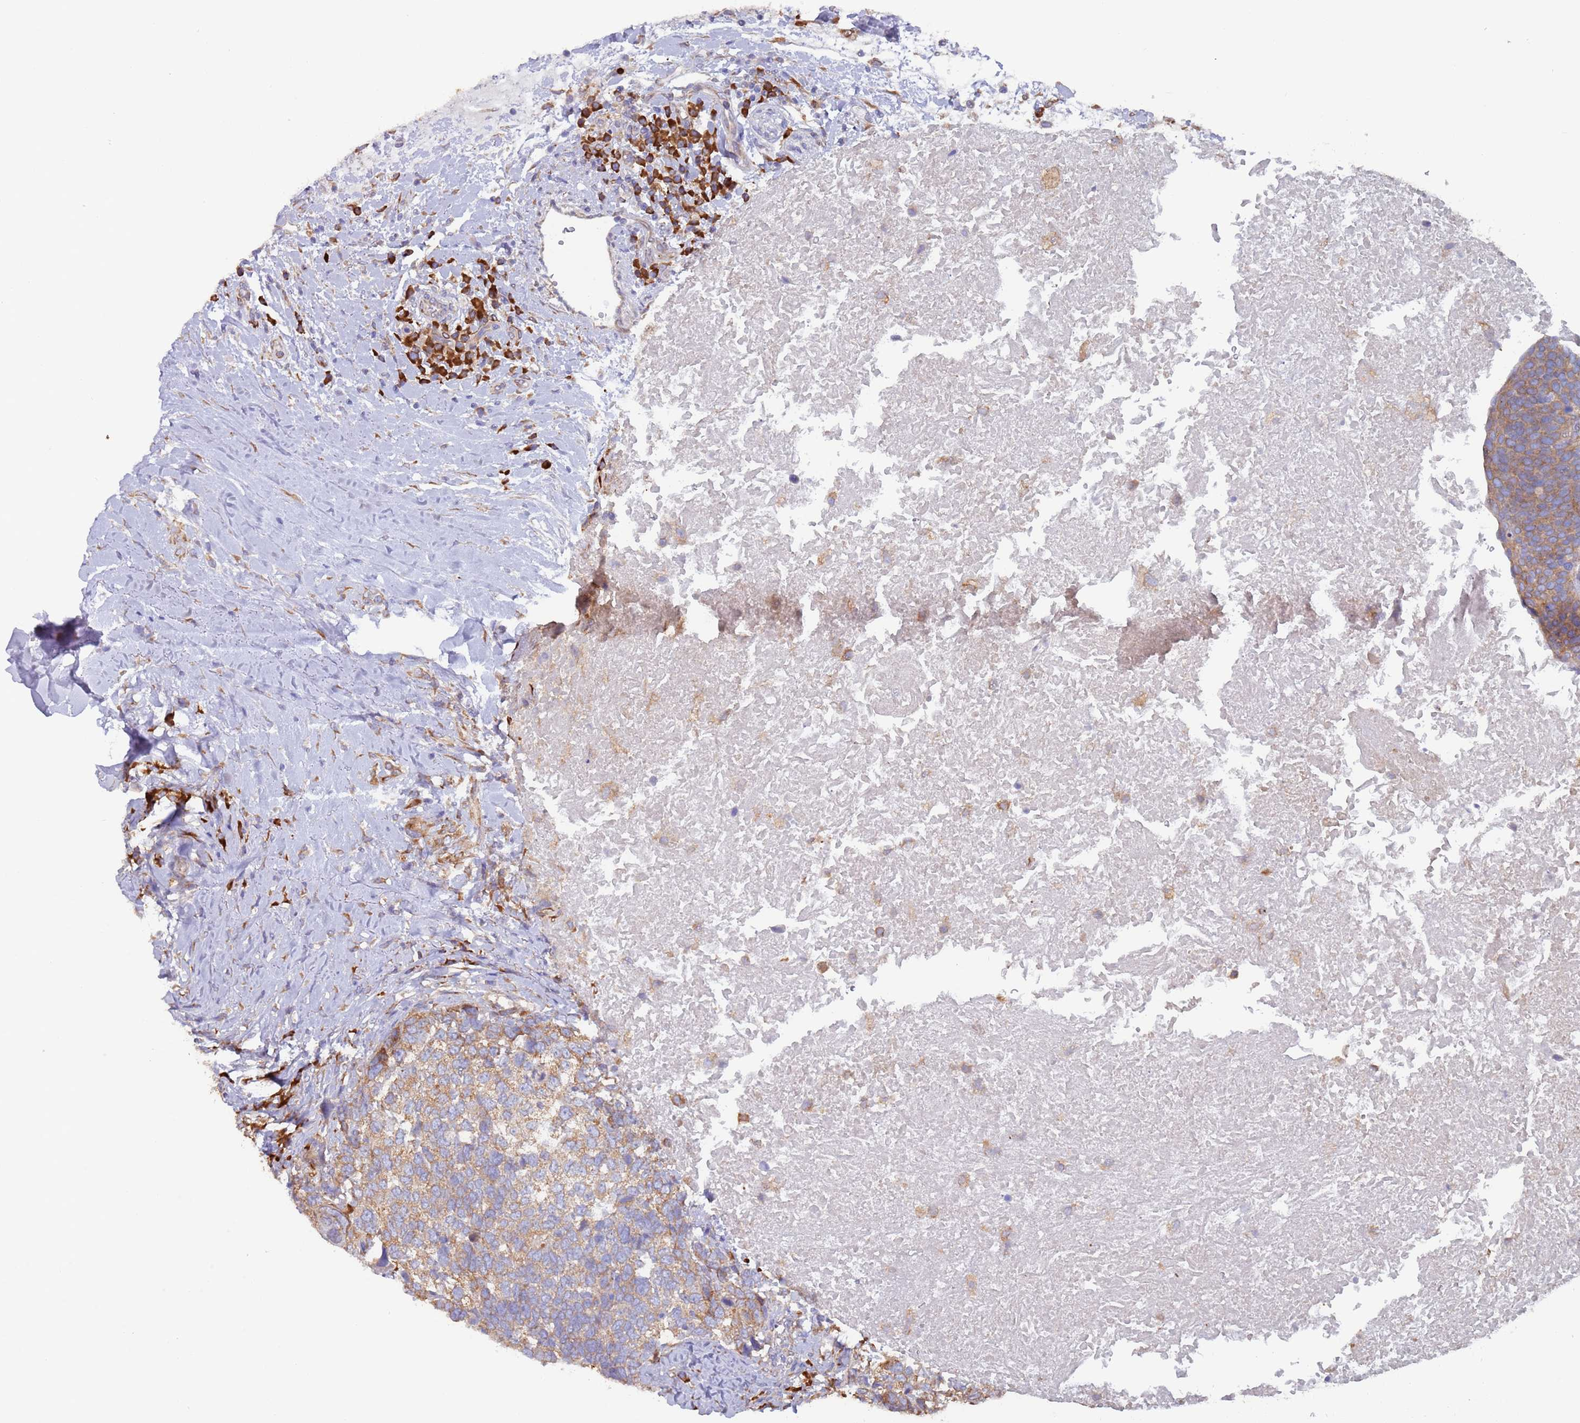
{"staining": {"intensity": "moderate", "quantity": "25%-75%", "location": "cytoplasmic/membranous"}, "tissue": "head and neck cancer", "cell_type": "Tumor cells", "image_type": "cancer", "snomed": [{"axis": "morphology", "description": "Squamous cell carcinoma, NOS"}, {"axis": "morphology", "description": "Squamous cell carcinoma, metastatic, NOS"}, {"axis": "topography", "description": "Lymph node"}, {"axis": "topography", "description": "Head-Neck"}], "caption": "Tumor cells display medium levels of moderate cytoplasmic/membranous staining in approximately 25%-75% of cells in human head and neck cancer (squamous cell carcinoma).", "gene": "ZNF844", "patient": {"sex": "male", "age": 62}}